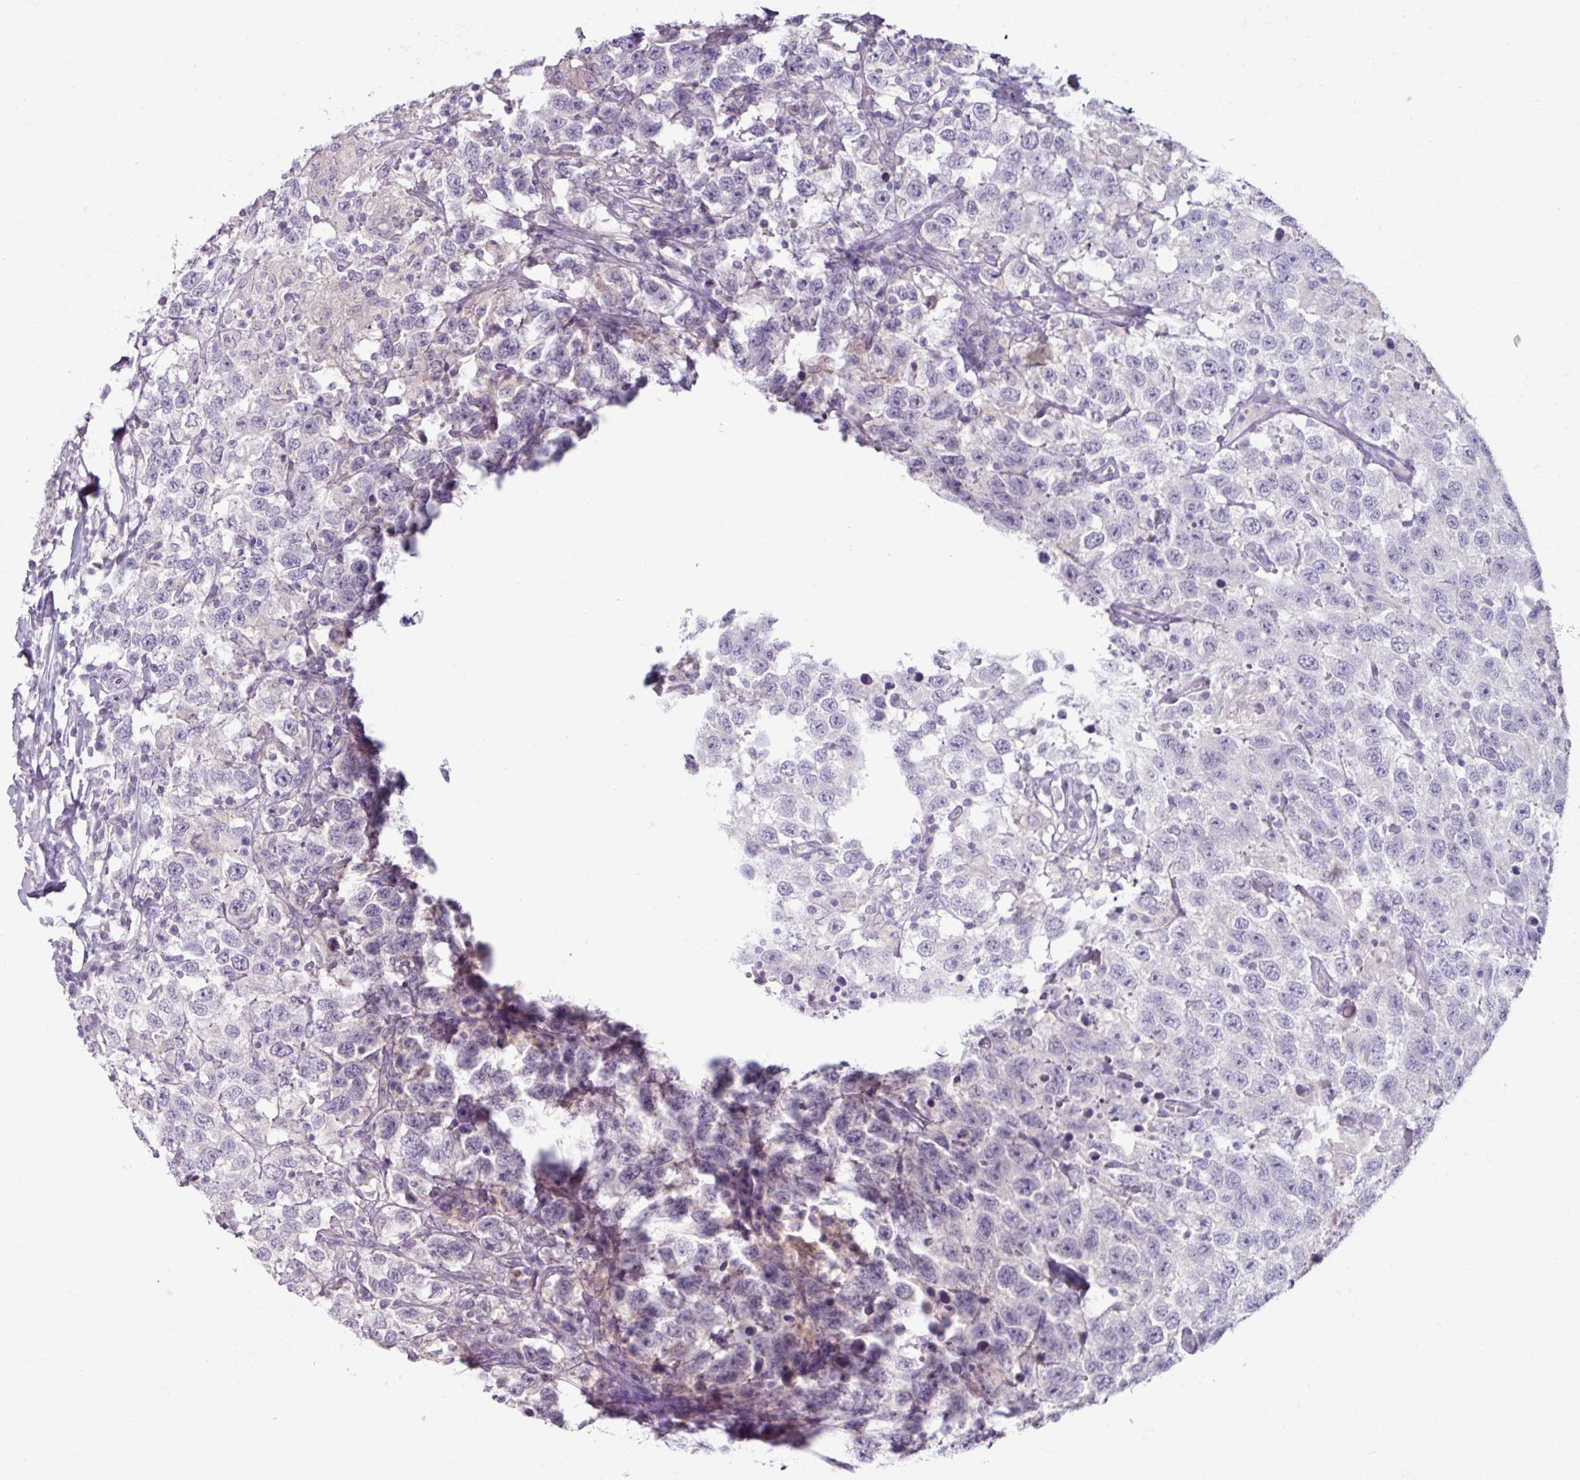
{"staining": {"intensity": "negative", "quantity": "none", "location": "none"}, "tissue": "testis cancer", "cell_type": "Tumor cells", "image_type": "cancer", "snomed": [{"axis": "morphology", "description": "Seminoma, NOS"}, {"axis": "topography", "description": "Testis"}], "caption": "High magnification brightfield microscopy of testis cancer stained with DAB (brown) and counterstained with hematoxylin (blue): tumor cells show no significant staining. (IHC, brightfield microscopy, high magnification).", "gene": "SLC27A5", "patient": {"sex": "male", "age": 41}}